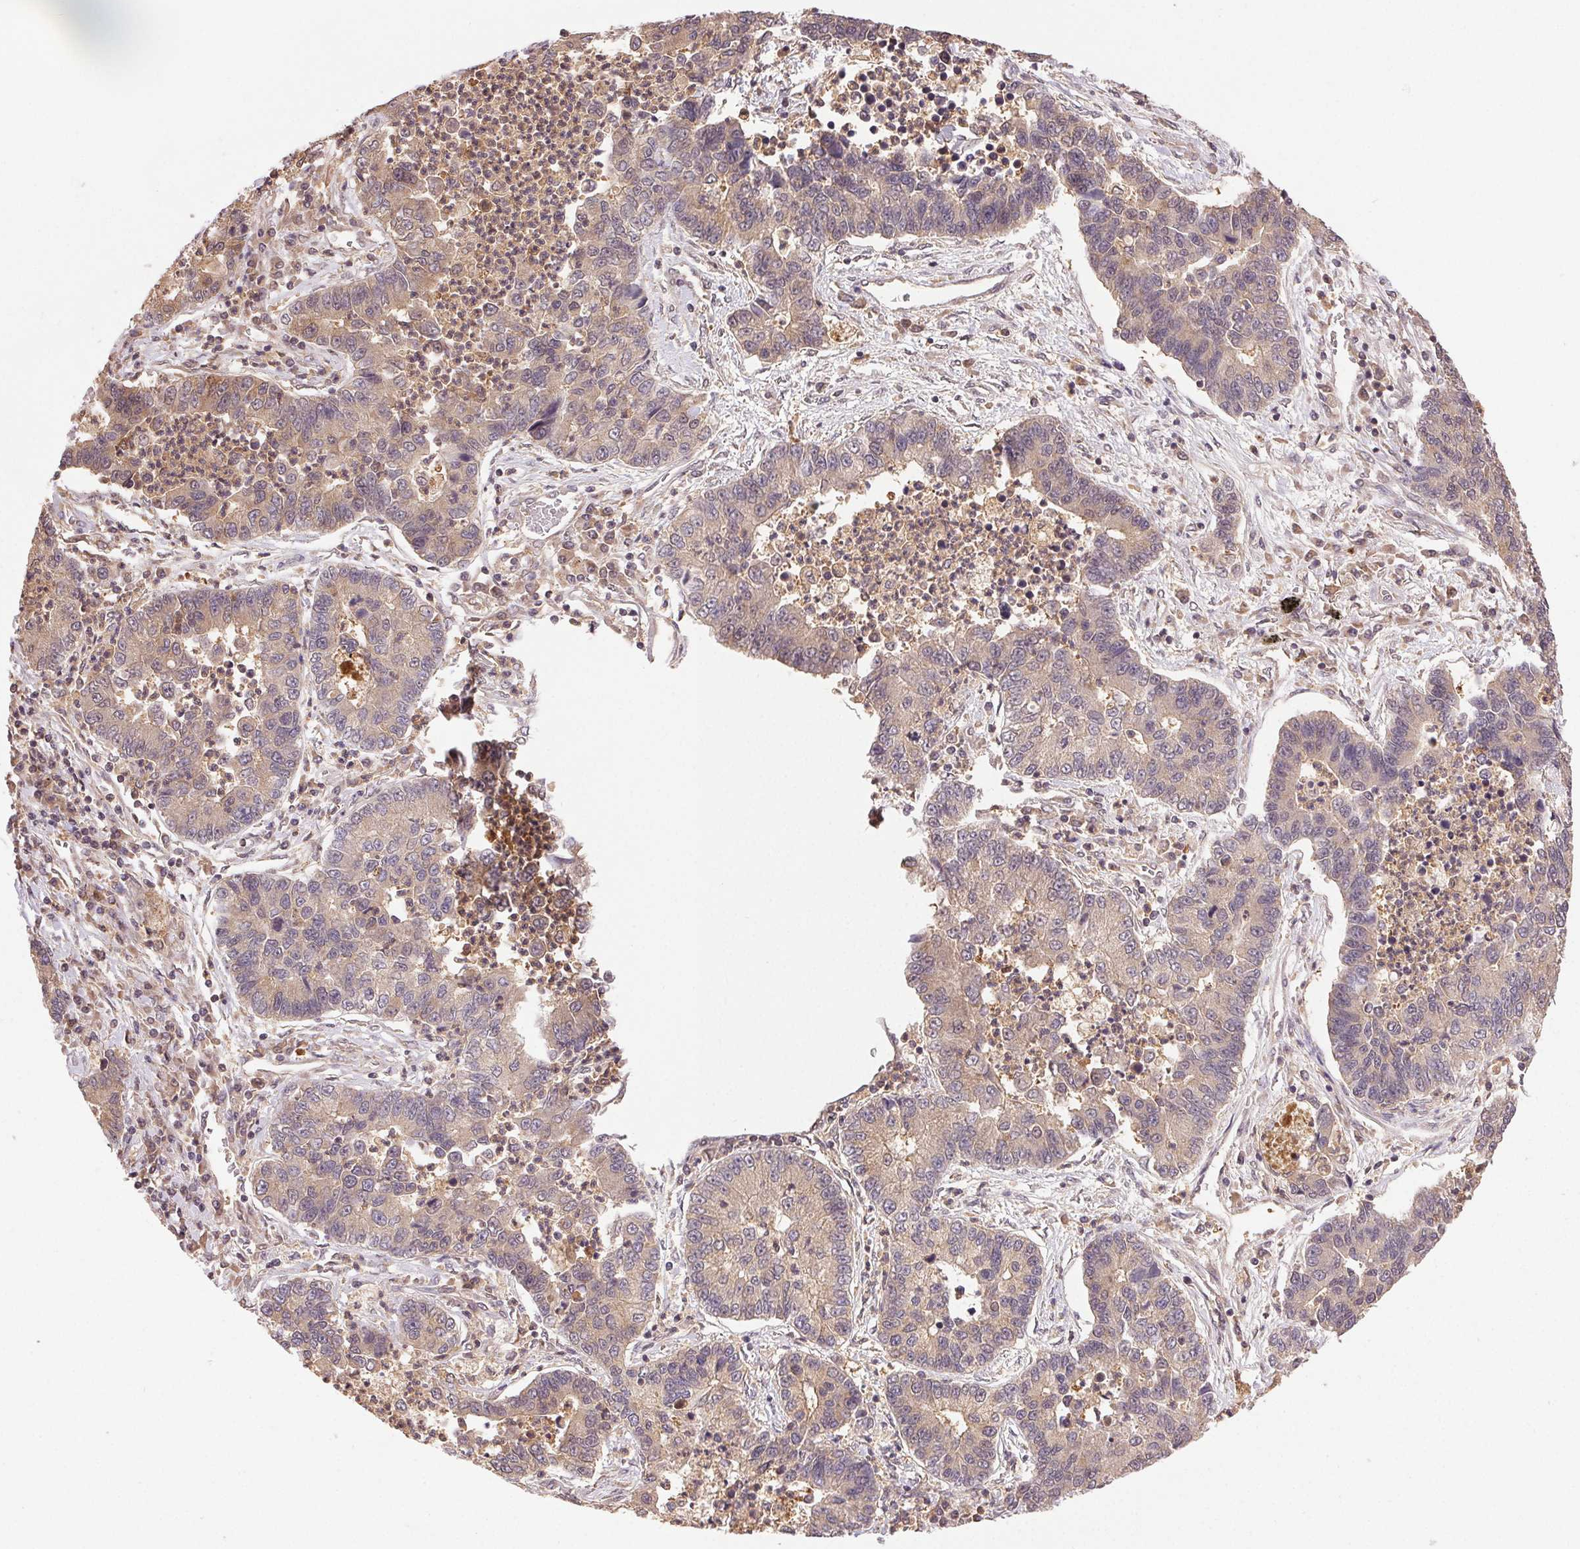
{"staining": {"intensity": "weak", "quantity": "<25%", "location": "cytoplasmic/membranous"}, "tissue": "lung cancer", "cell_type": "Tumor cells", "image_type": "cancer", "snomed": [{"axis": "morphology", "description": "Adenocarcinoma, NOS"}, {"axis": "topography", "description": "Lung"}], "caption": "This is an immunohistochemistry image of human lung cancer. There is no staining in tumor cells.", "gene": "GDI2", "patient": {"sex": "female", "age": 57}}